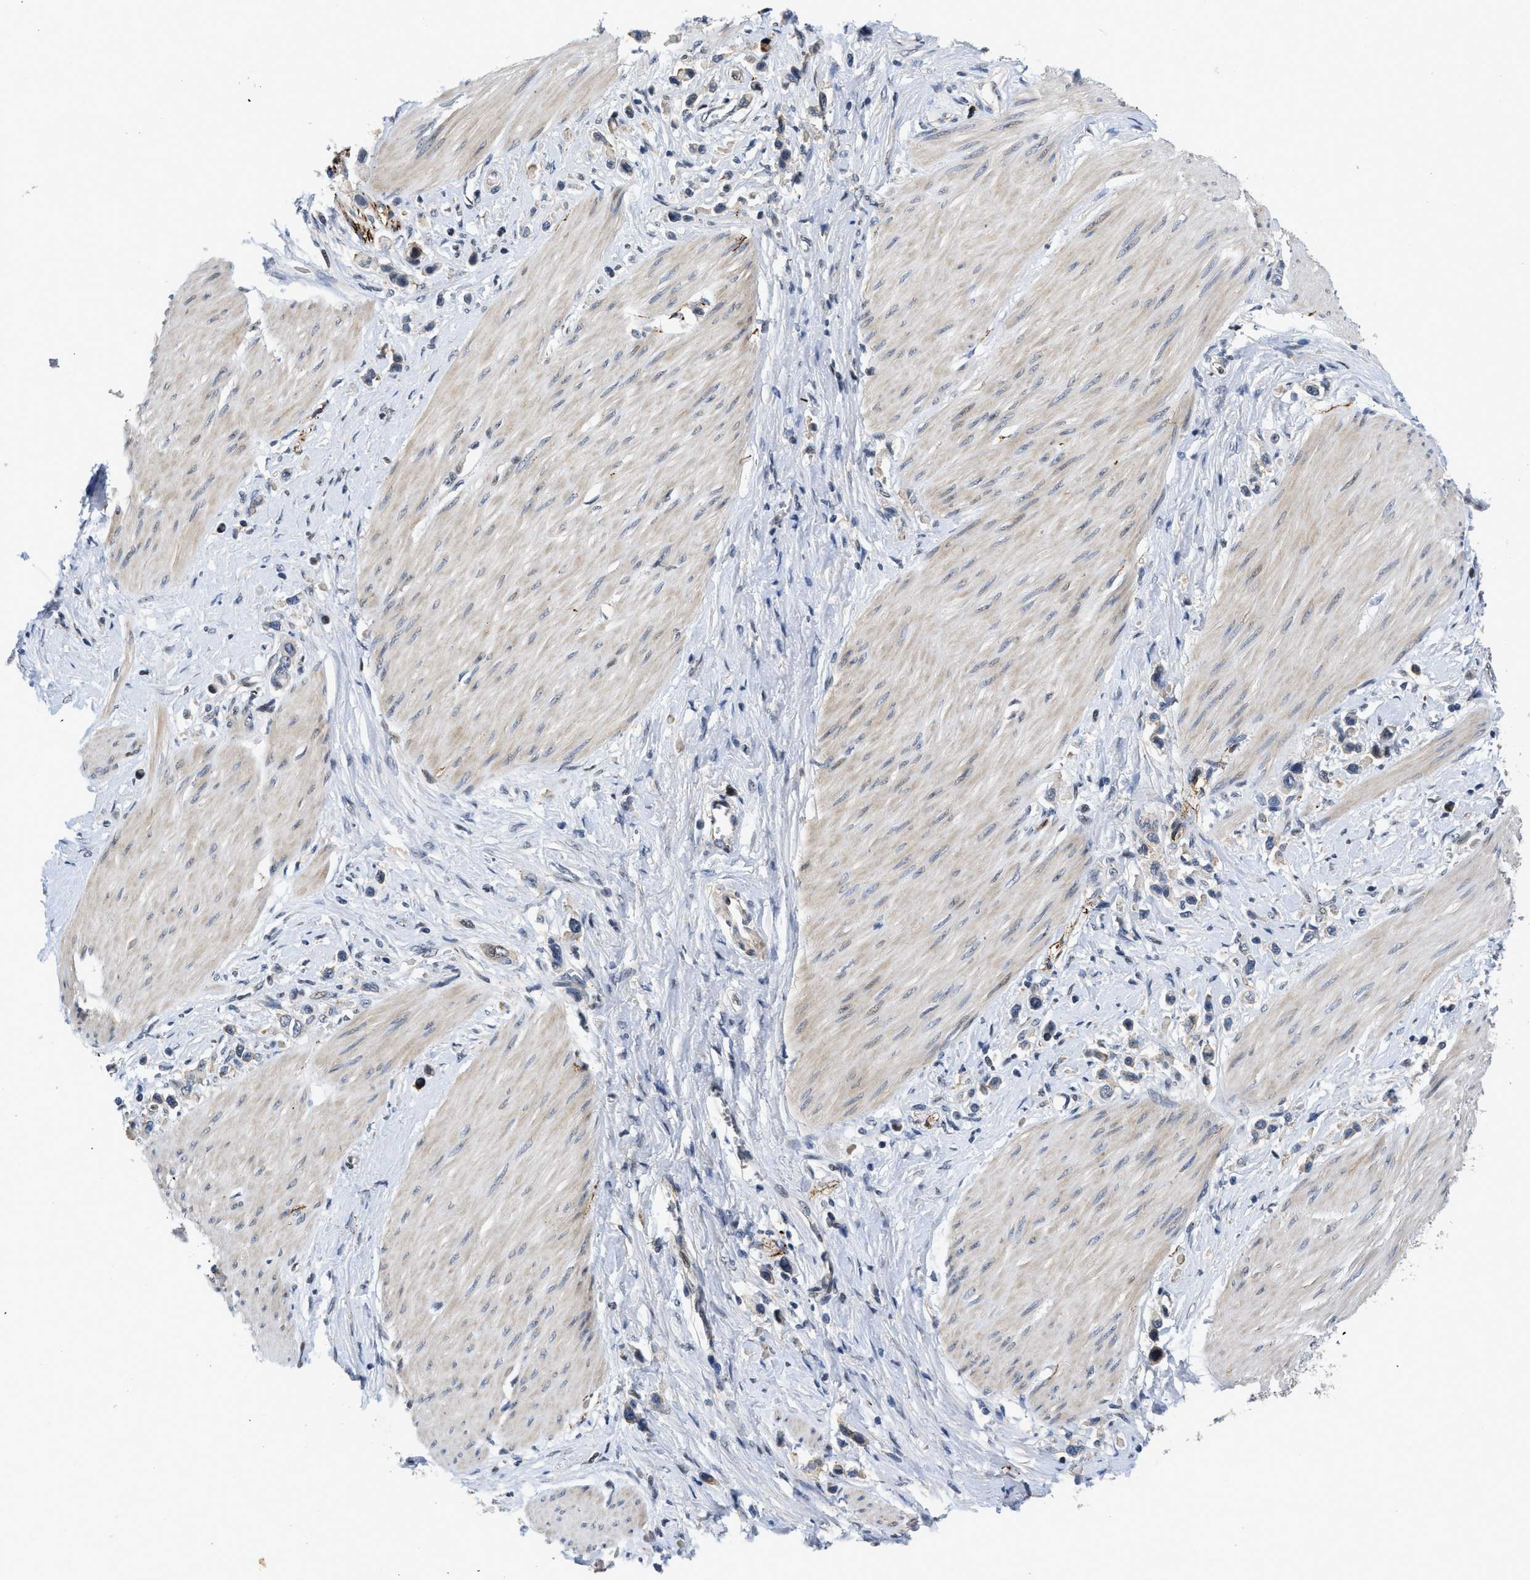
{"staining": {"intensity": "weak", "quantity": "25%-75%", "location": "cytoplasmic/membranous"}, "tissue": "stomach cancer", "cell_type": "Tumor cells", "image_type": "cancer", "snomed": [{"axis": "morphology", "description": "Adenocarcinoma, NOS"}, {"axis": "topography", "description": "Stomach"}], "caption": "Immunohistochemistry (IHC) (DAB (3,3'-diaminobenzidine)) staining of human stomach cancer (adenocarcinoma) shows weak cytoplasmic/membranous protein positivity in about 25%-75% of tumor cells. (DAB IHC, brown staining for protein, blue staining for nuclei).", "gene": "VIP", "patient": {"sex": "female", "age": 65}}